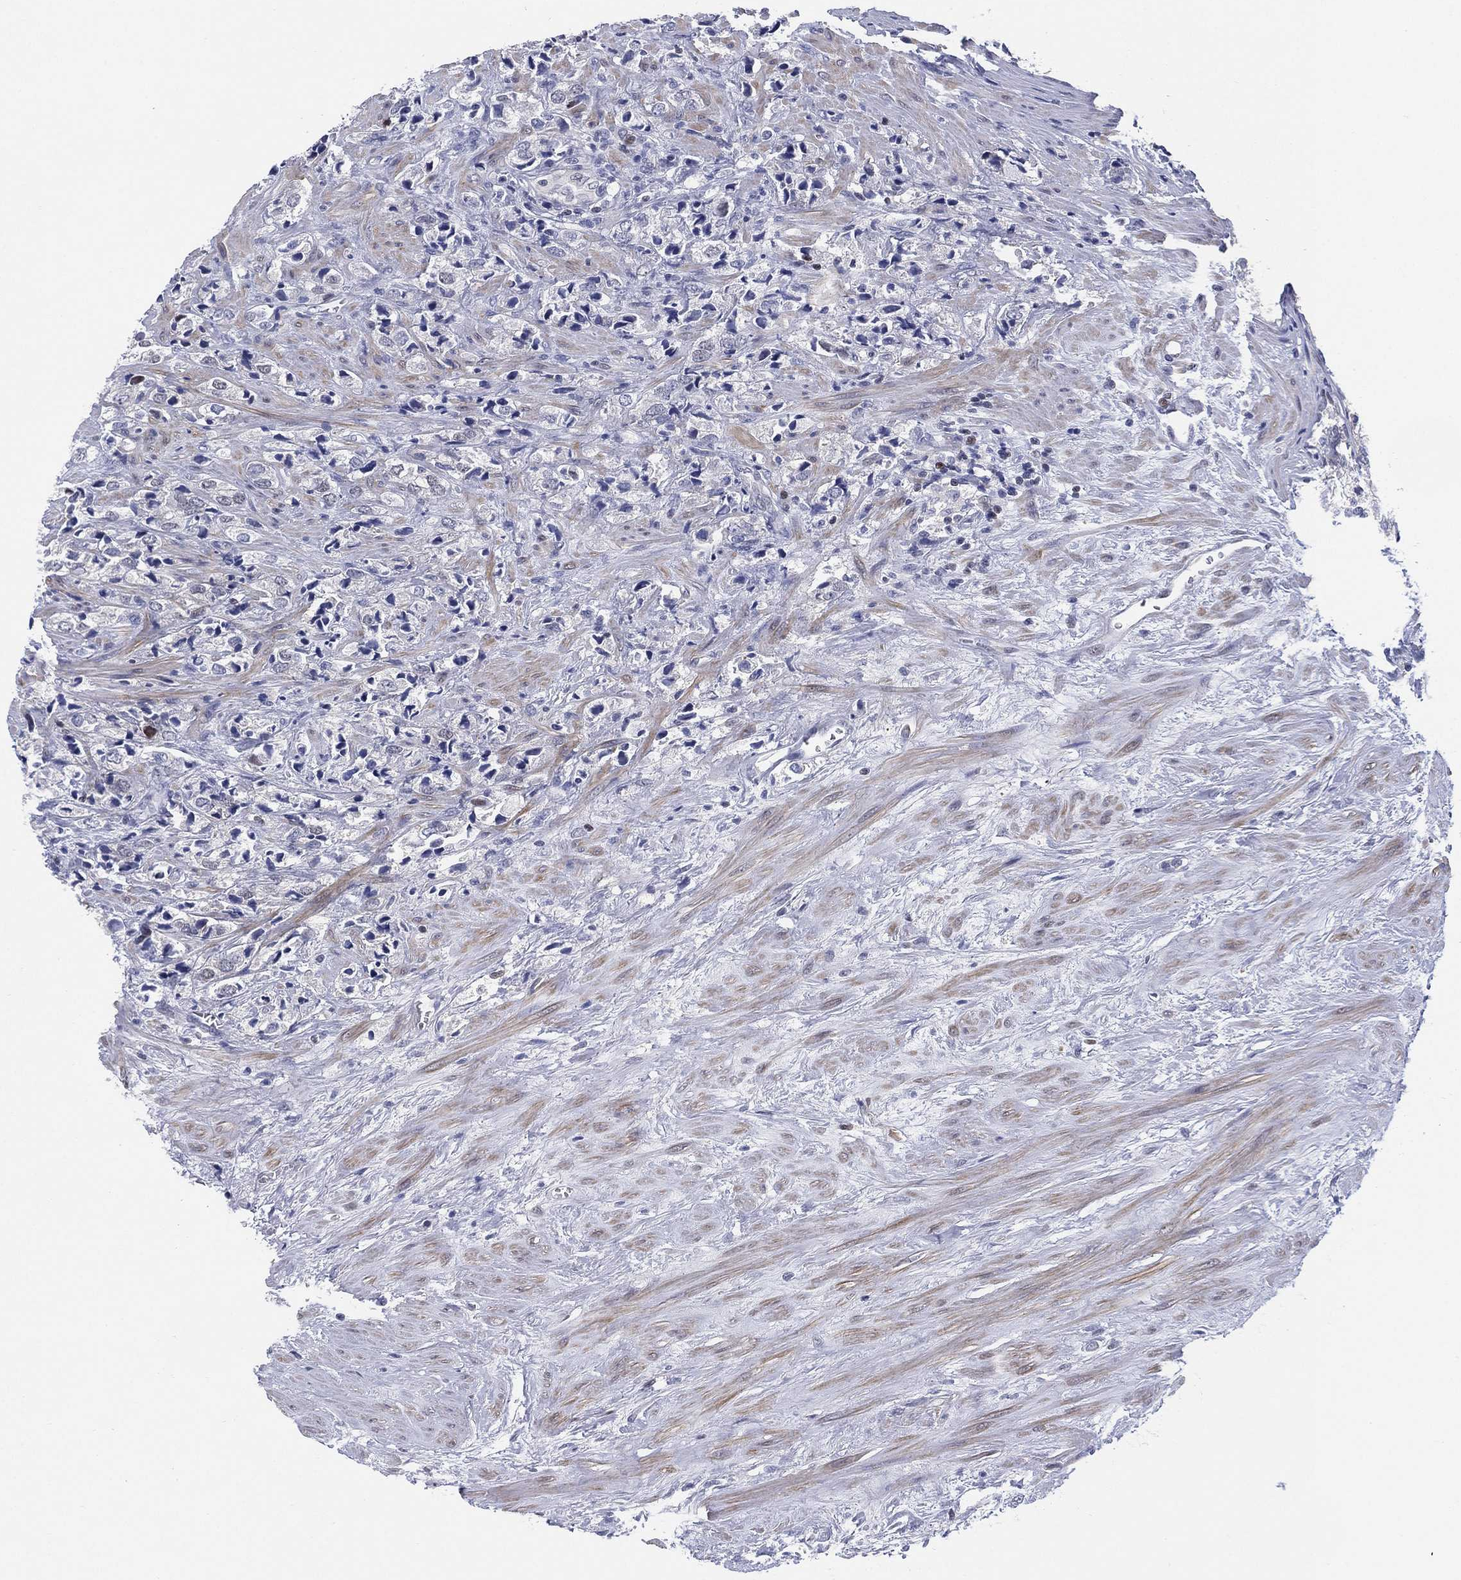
{"staining": {"intensity": "negative", "quantity": "none", "location": "none"}, "tissue": "prostate cancer", "cell_type": "Tumor cells", "image_type": "cancer", "snomed": [{"axis": "morphology", "description": "Adenocarcinoma, NOS"}, {"axis": "topography", "description": "Prostate and seminal vesicle, NOS"}], "caption": "There is no significant expression in tumor cells of adenocarcinoma (prostate).", "gene": "SLC4A4", "patient": {"sex": "male", "age": 63}}